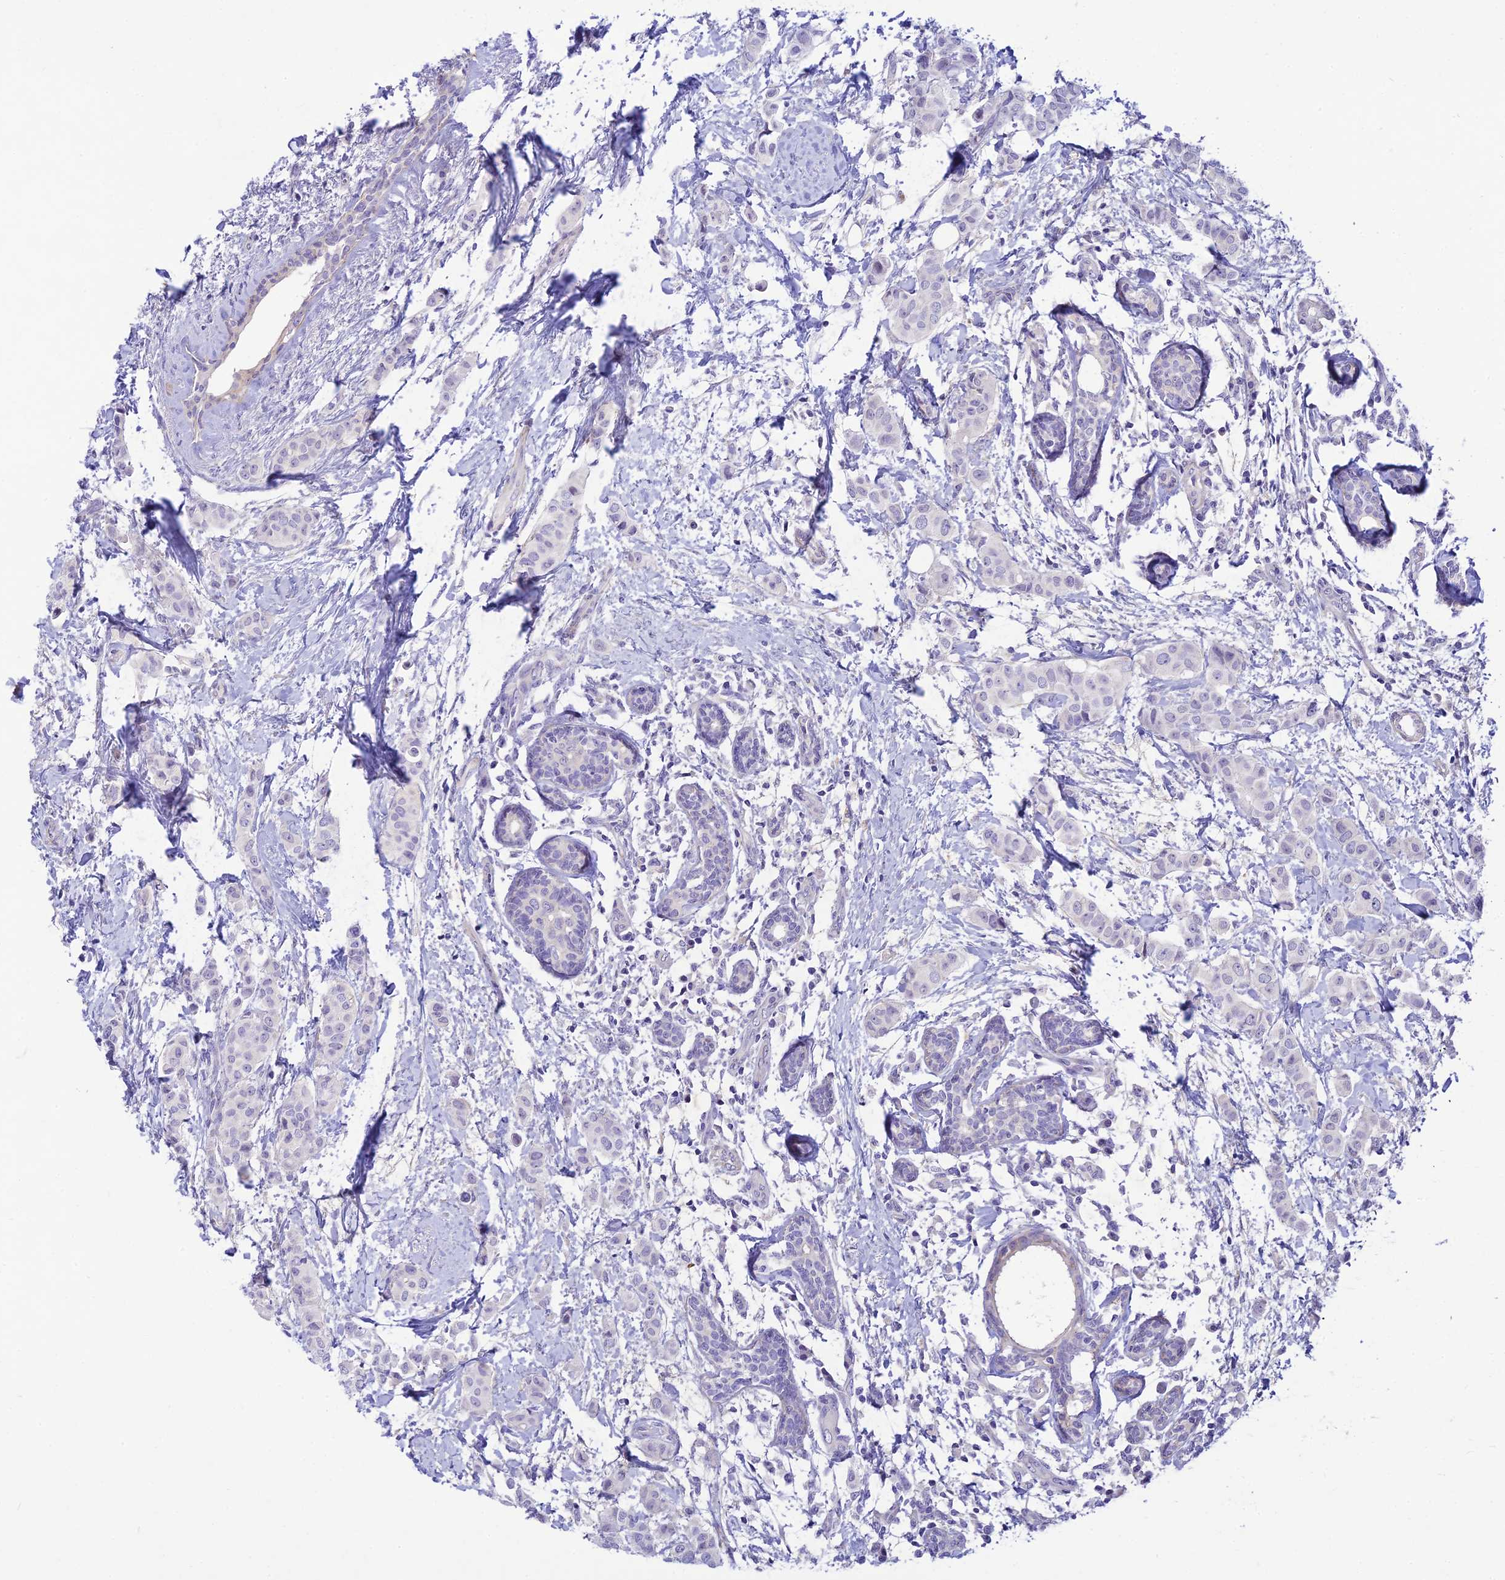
{"staining": {"intensity": "negative", "quantity": "none", "location": "none"}, "tissue": "breast cancer", "cell_type": "Tumor cells", "image_type": "cancer", "snomed": [{"axis": "morphology", "description": "Duct carcinoma"}, {"axis": "topography", "description": "Breast"}], "caption": "Breast cancer (invasive ductal carcinoma) stained for a protein using immunohistochemistry (IHC) shows no staining tumor cells.", "gene": "FBXW4", "patient": {"sex": "female", "age": 40}}